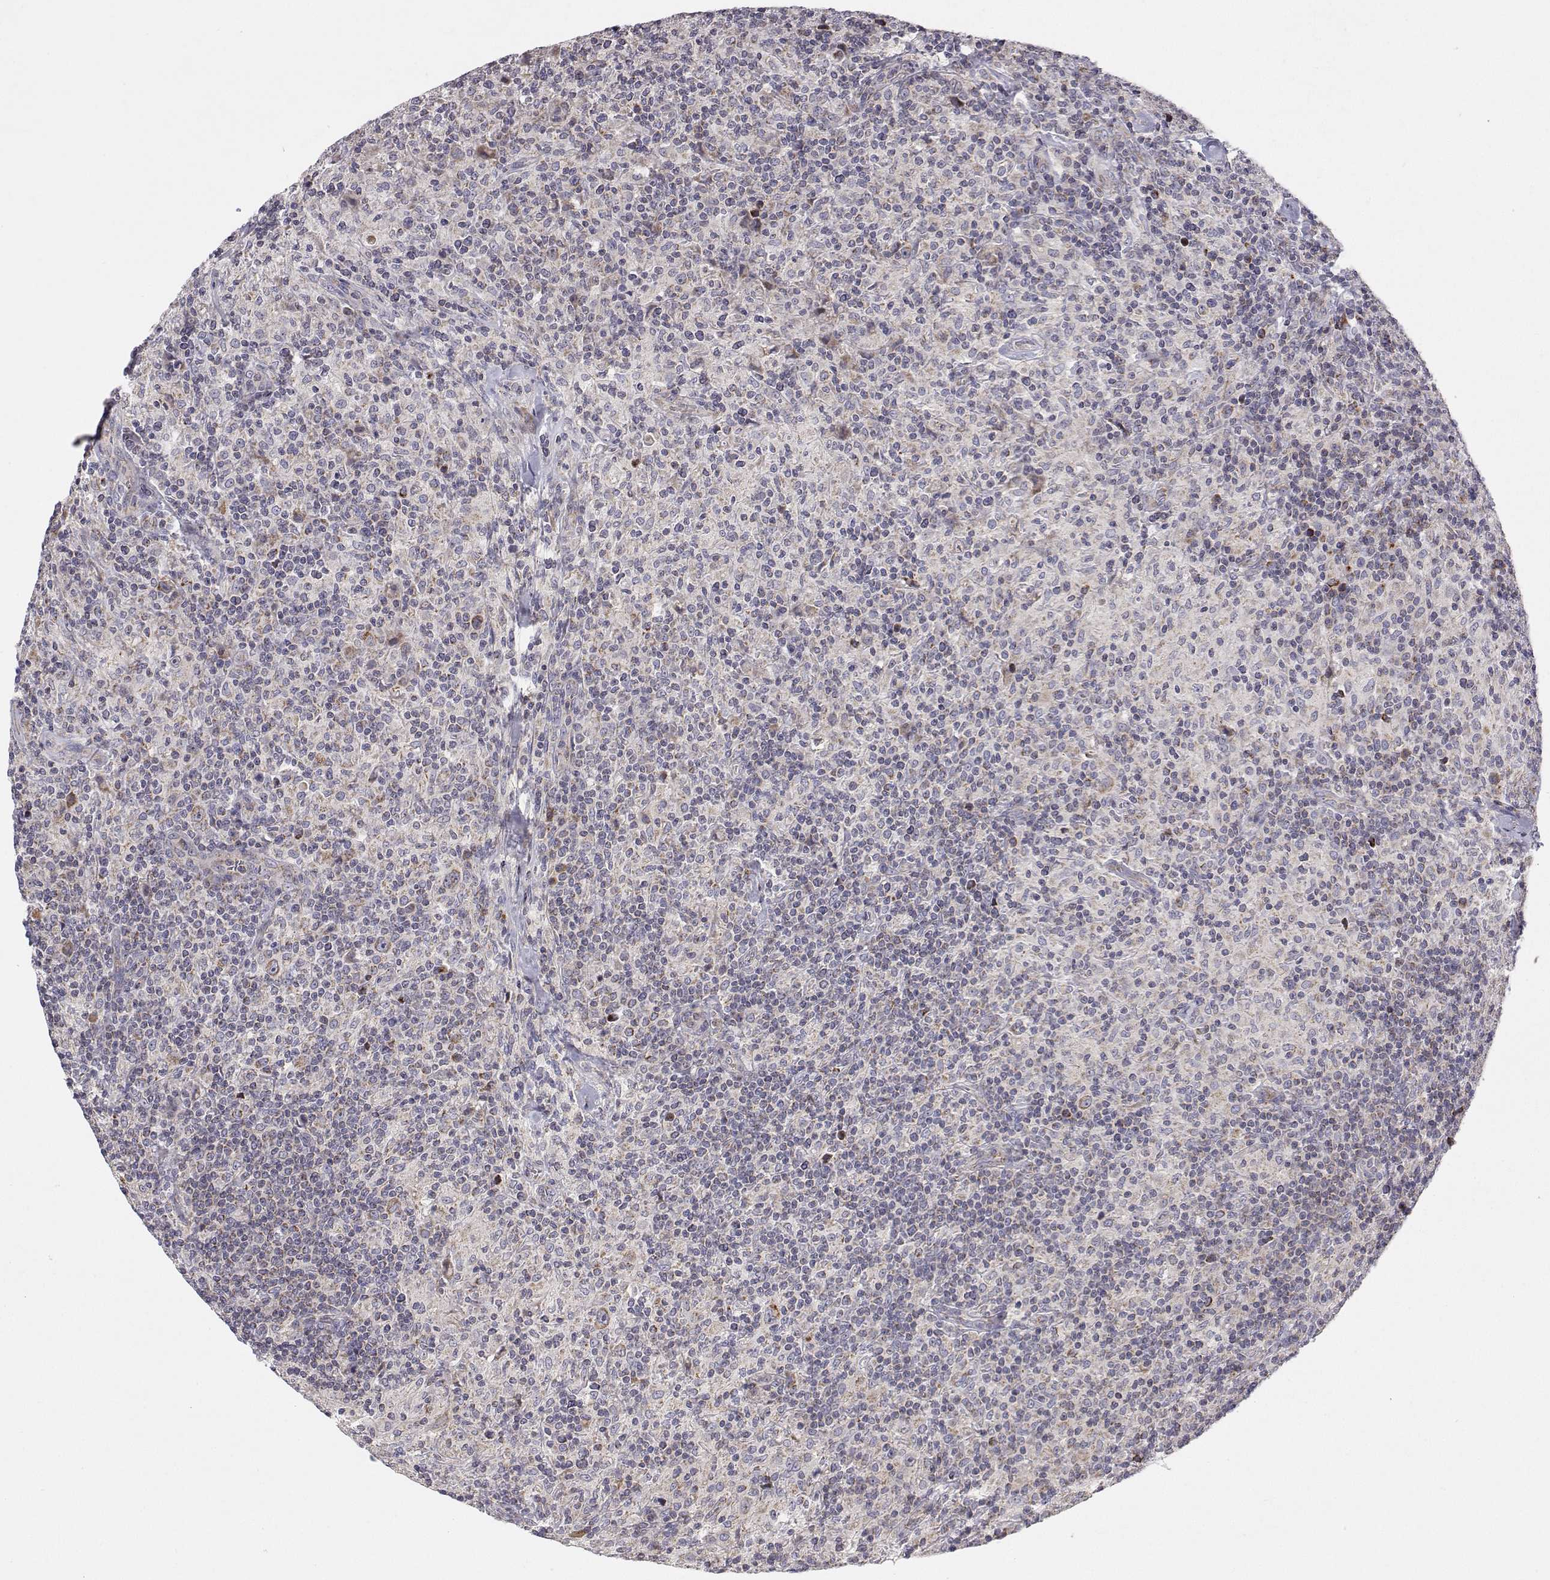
{"staining": {"intensity": "moderate", "quantity": "25%-75%", "location": "cytoplasmic/membranous"}, "tissue": "lymphoma", "cell_type": "Tumor cells", "image_type": "cancer", "snomed": [{"axis": "morphology", "description": "Hodgkin's disease, NOS"}, {"axis": "topography", "description": "Lymph node"}], "caption": "Immunohistochemistry (IHC) of human Hodgkin's disease reveals medium levels of moderate cytoplasmic/membranous positivity in about 25%-75% of tumor cells.", "gene": "MRPL3", "patient": {"sex": "male", "age": 70}}